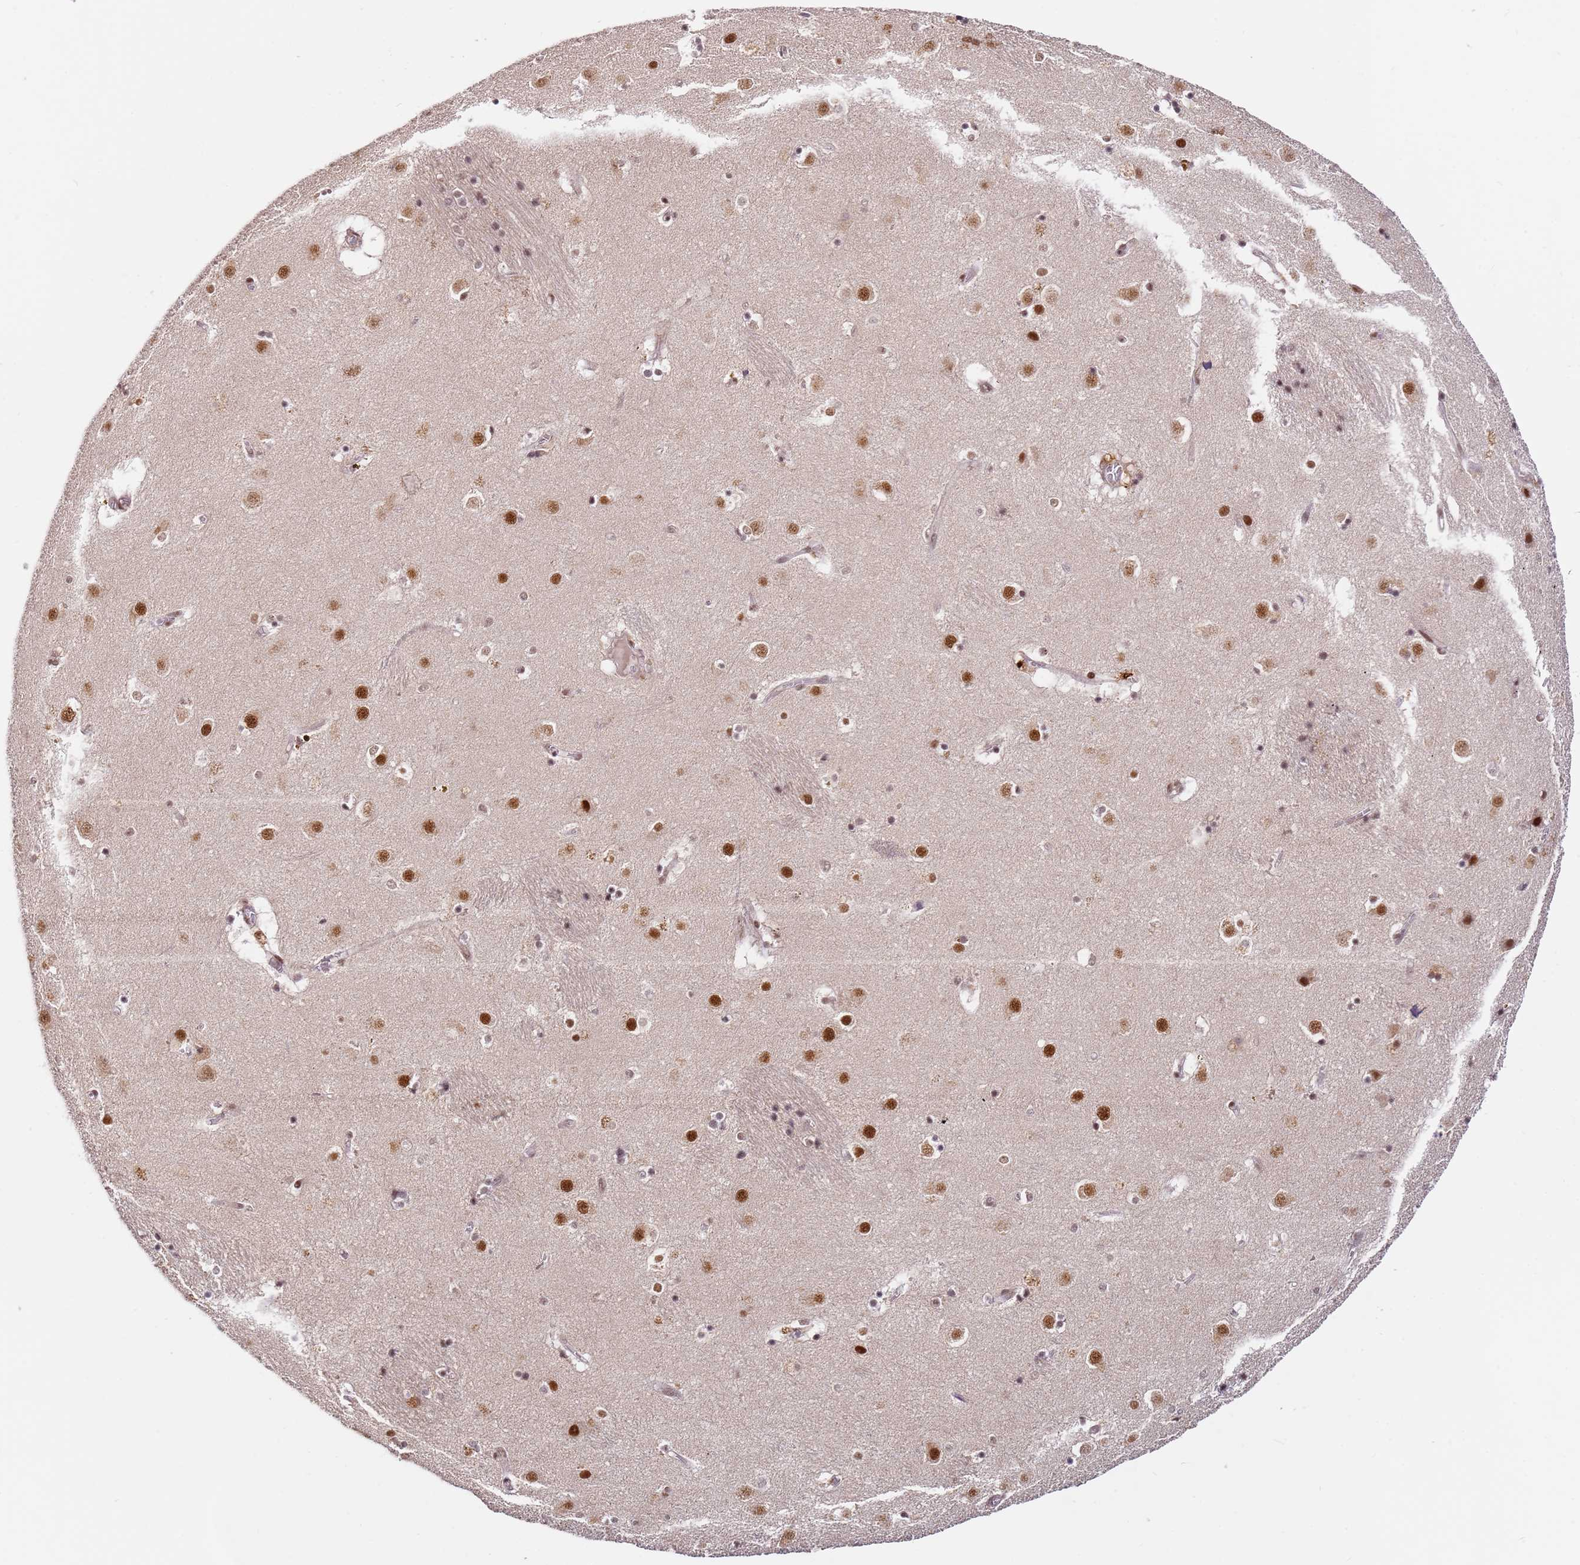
{"staining": {"intensity": "moderate", "quantity": "<25%", "location": "nuclear"}, "tissue": "caudate", "cell_type": "Glial cells", "image_type": "normal", "snomed": [{"axis": "morphology", "description": "Normal tissue, NOS"}, {"axis": "topography", "description": "Lateral ventricle wall"}], "caption": "A low amount of moderate nuclear positivity is present in about <25% of glial cells in normal caudate. (Brightfield microscopy of DAB IHC at high magnification).", "gene": "LGALSL", "patient": {"sex": "male", "age": 70}}